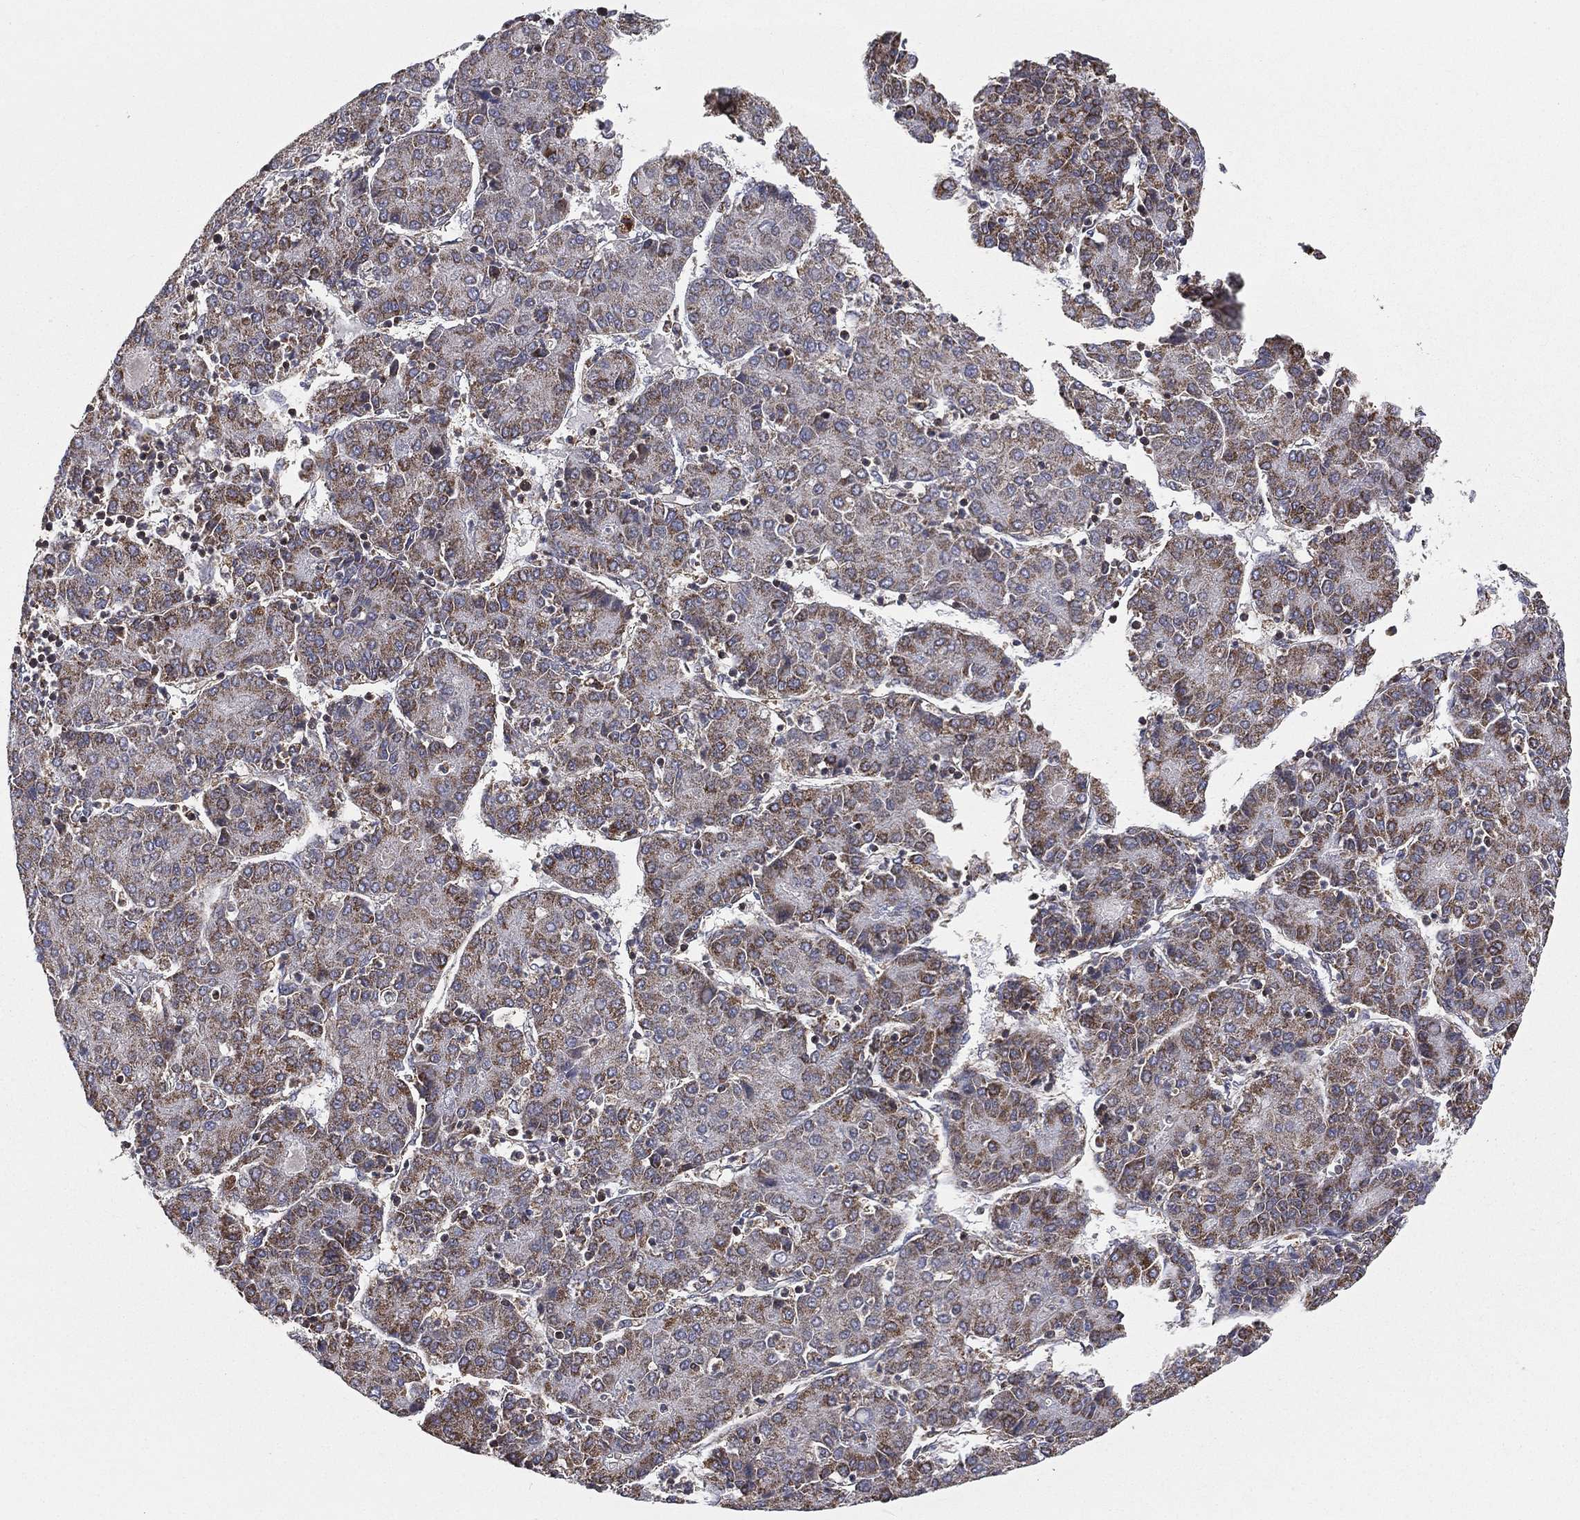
{"staining": {"intensity": "moderate", "quantity": "25%-75%", "location": "cytoplasmic/membranous"}, "tissue": "liver cancer", "cell_type": "Tumor cells", "image_type": "cancer", "snomed": [{"axis": "morphology", "description": "Carcinoma, Hepatocellular, NOS"}, {"axis": "topography", "description": "Liver"}], "caption": "Liver hepatocellular carcinoma was stained to show a protein in brown. There is medium levels of moderate cytoplasmic/membranous staining in approximately 25%-75% of tumor cells.", "gene": "RIN3", "patient": {"sex": "male", "age": 65}}